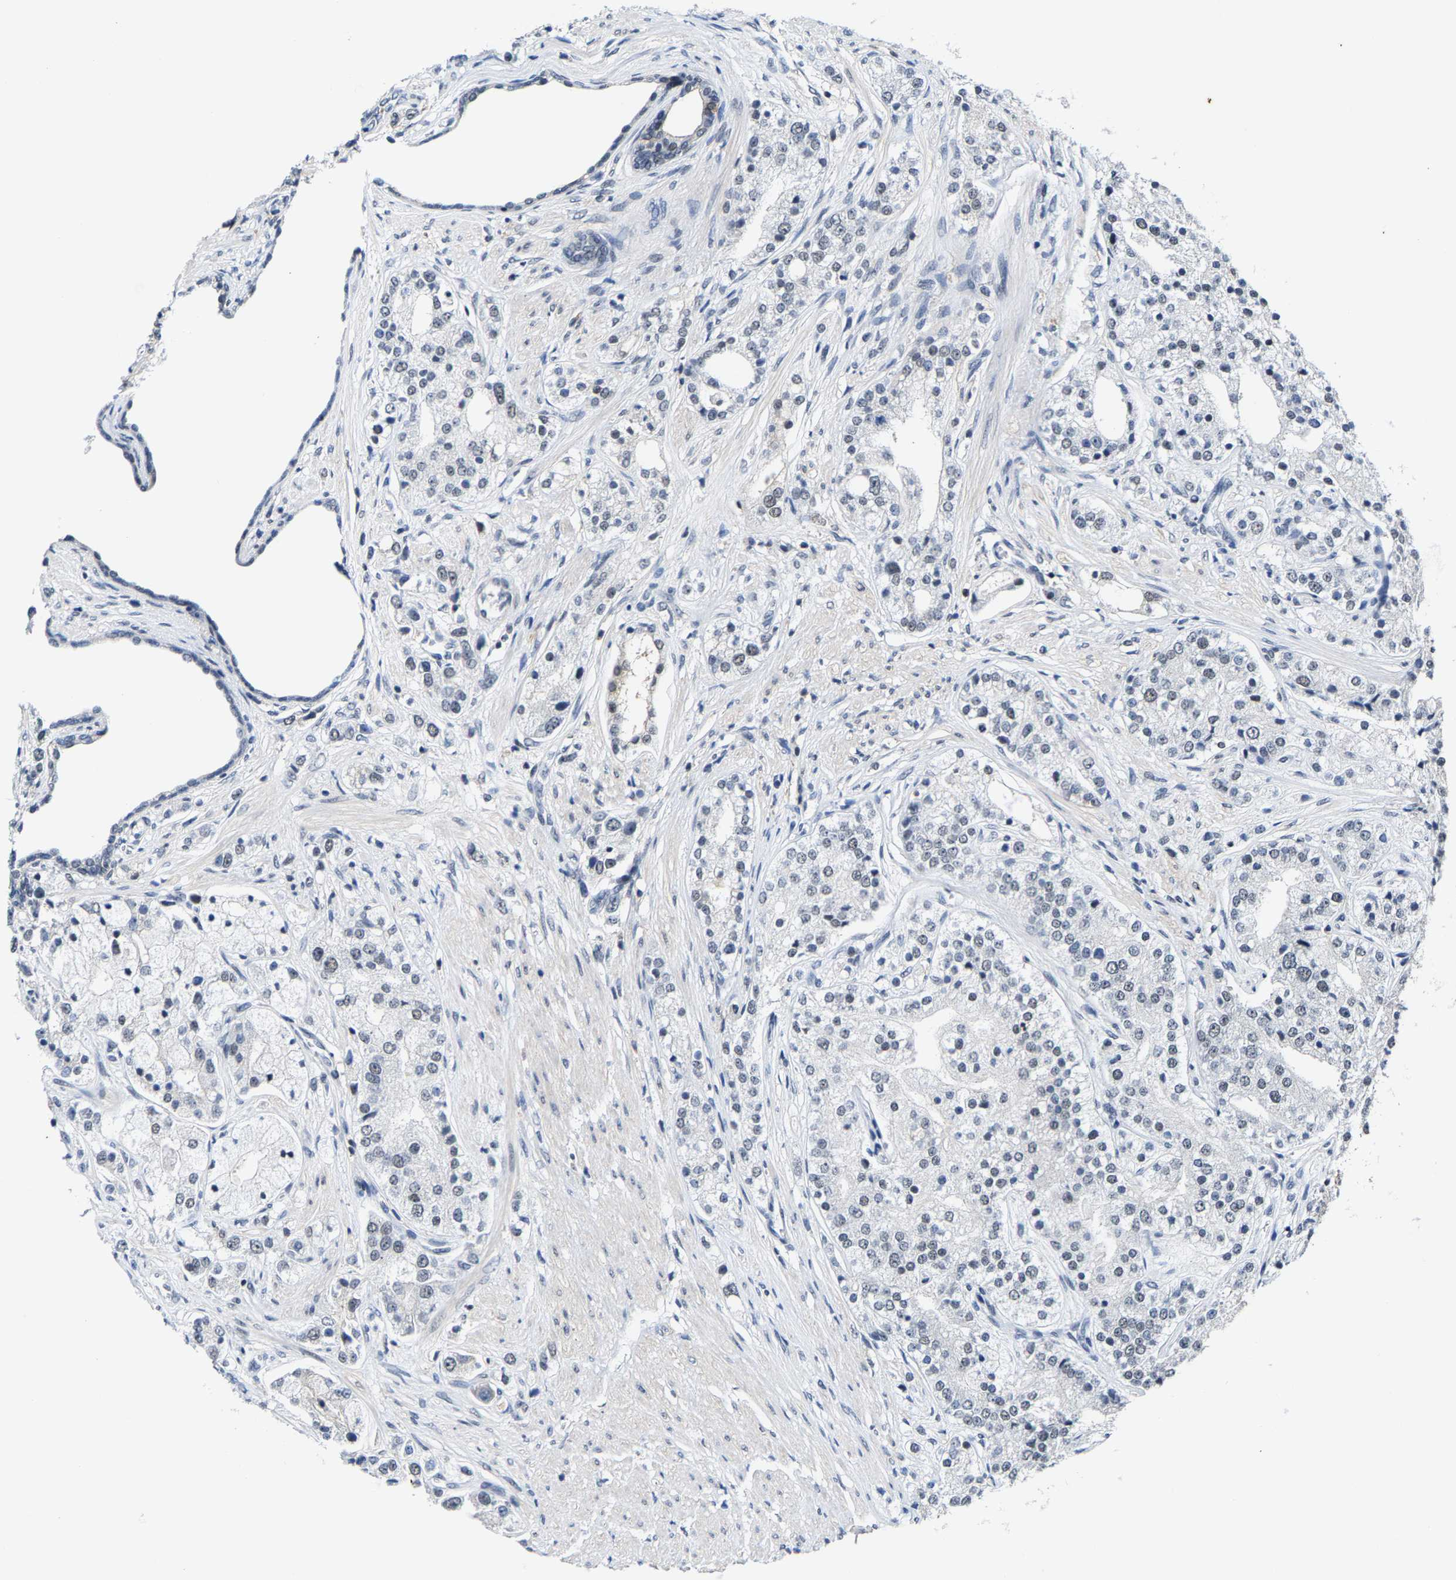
{"staining": {"intensity": "negative", "quantity": "none", "location": "none"}, "tissue": "prostate cancer", "cell_type": "Tumor cells", "image_type": "cancer", "snomed": [{"axis": "morphology", "description": "Adenocarcinoma, High grade"}, {"axis": "topography", "description": "Prostate"}], "caption": "Immunohistochemical staining of prostate high-grade adenocarcinoma displays no significant expression in tumor cells. Brightfield microscopy of IHC stained with DAB (brown) and hematoxylin (blue), captured at high magnification.", "gene": "FGD3", "patient": {"sex": "male", "age": 50}}